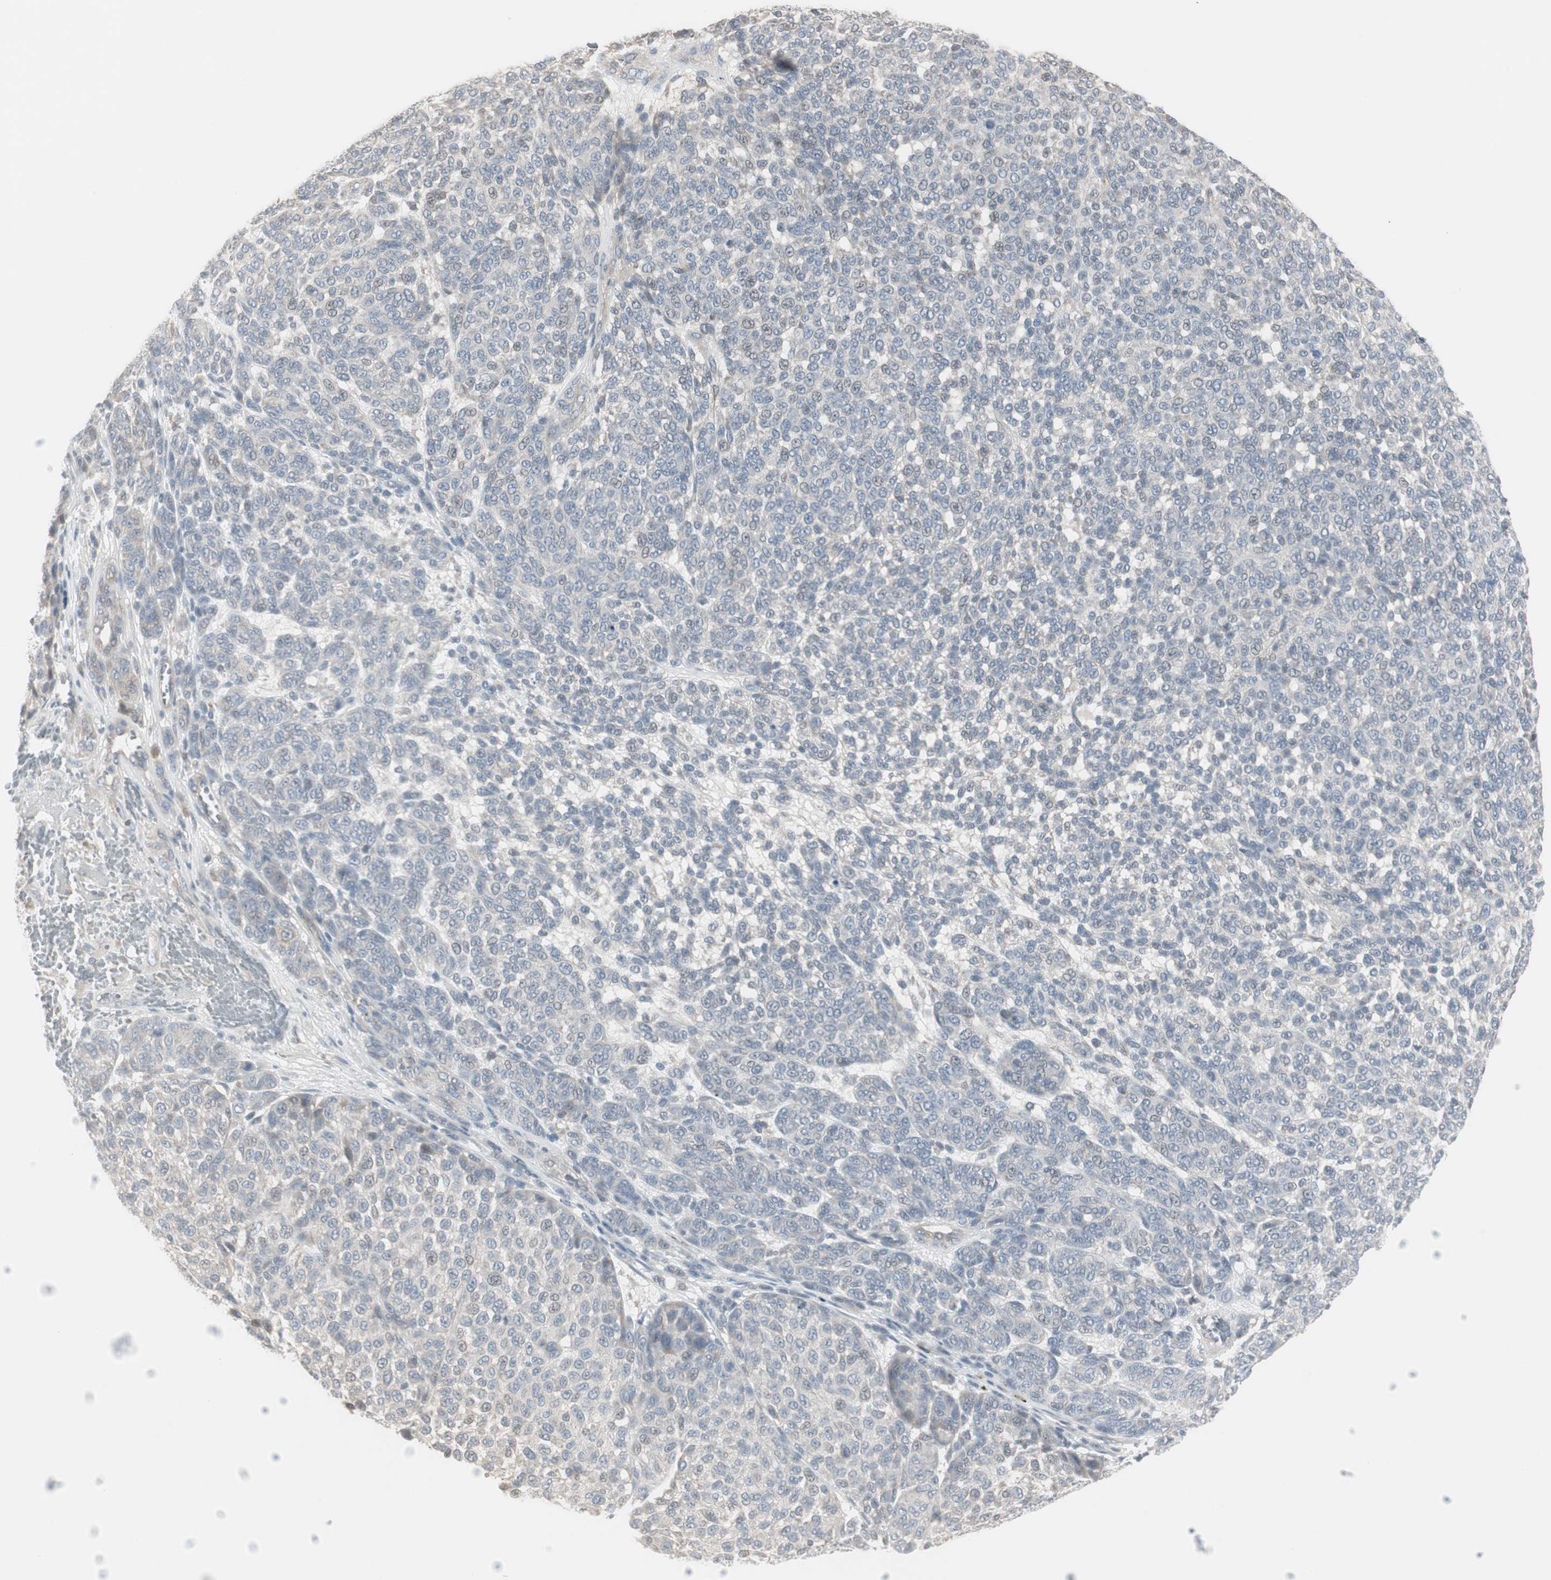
{"staining": {"intensity": "negative", "quantity": "none", "location": "none"}, "tissue": "melanoma", "cell_type": "Tumor cells", "image_type": "cancer", "snomed": [{"axis": "morphology", "description": "Malignant melanoma, NOS"}, {"axis": "topography", "description": "Skin"}], "caption": "Protein analysis of malignant melanoma displays no significant positivity in tumor cells.", "gene": "DMPK", "patient": {"sex": "male", "age": 59}}